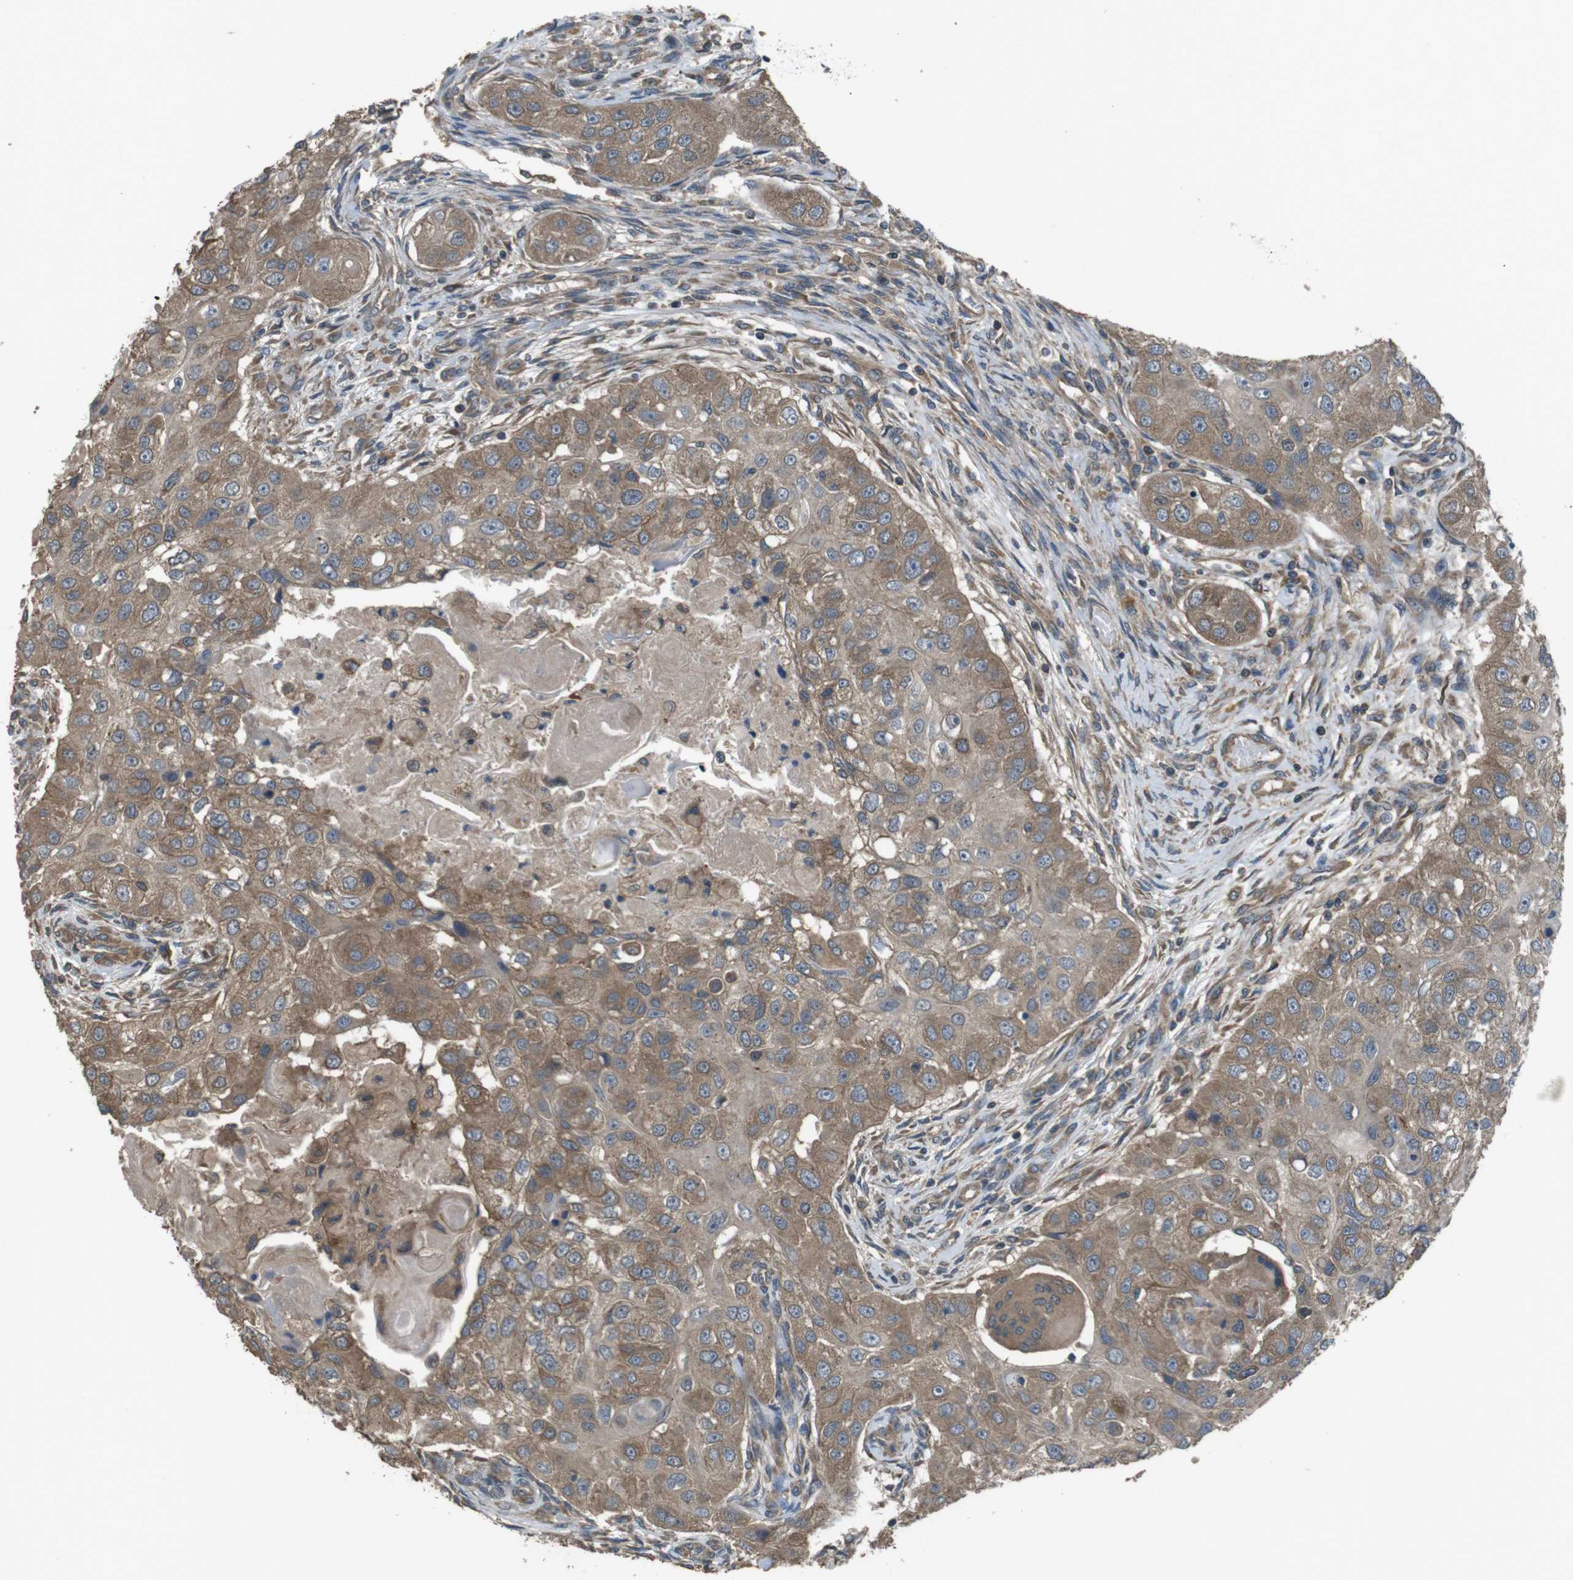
{"staining": {"intensity": "moderate", "quantity": ">75%", "location": "cytoplasmic/membranous"}, "tissue": "head and neck cancer", "cell_type": "Tumor cells", "image_type": "cancer", "snomed": [{"axis": "morphology", "description": "Normal tissue, NOS"}, {"axis": "morphology", "description": "Squamous cell carcinoma, NOS"}, {"axis": "topography", "description": "Skeletal muscle"}, {"axis": "topography", "description": "Head-Neck"}], "caption": "The image reveals immunohistochemical staining of squamous cell carcinoma (head and neck). There is moderate cytoplasmic/membranous staining is identified in approximately >75% of tumor cells. (DAB = brown stain, brightfield microscopy at high magnification).", "gene": "FUT2", "patient": {"sex": "male", "age": 51}}